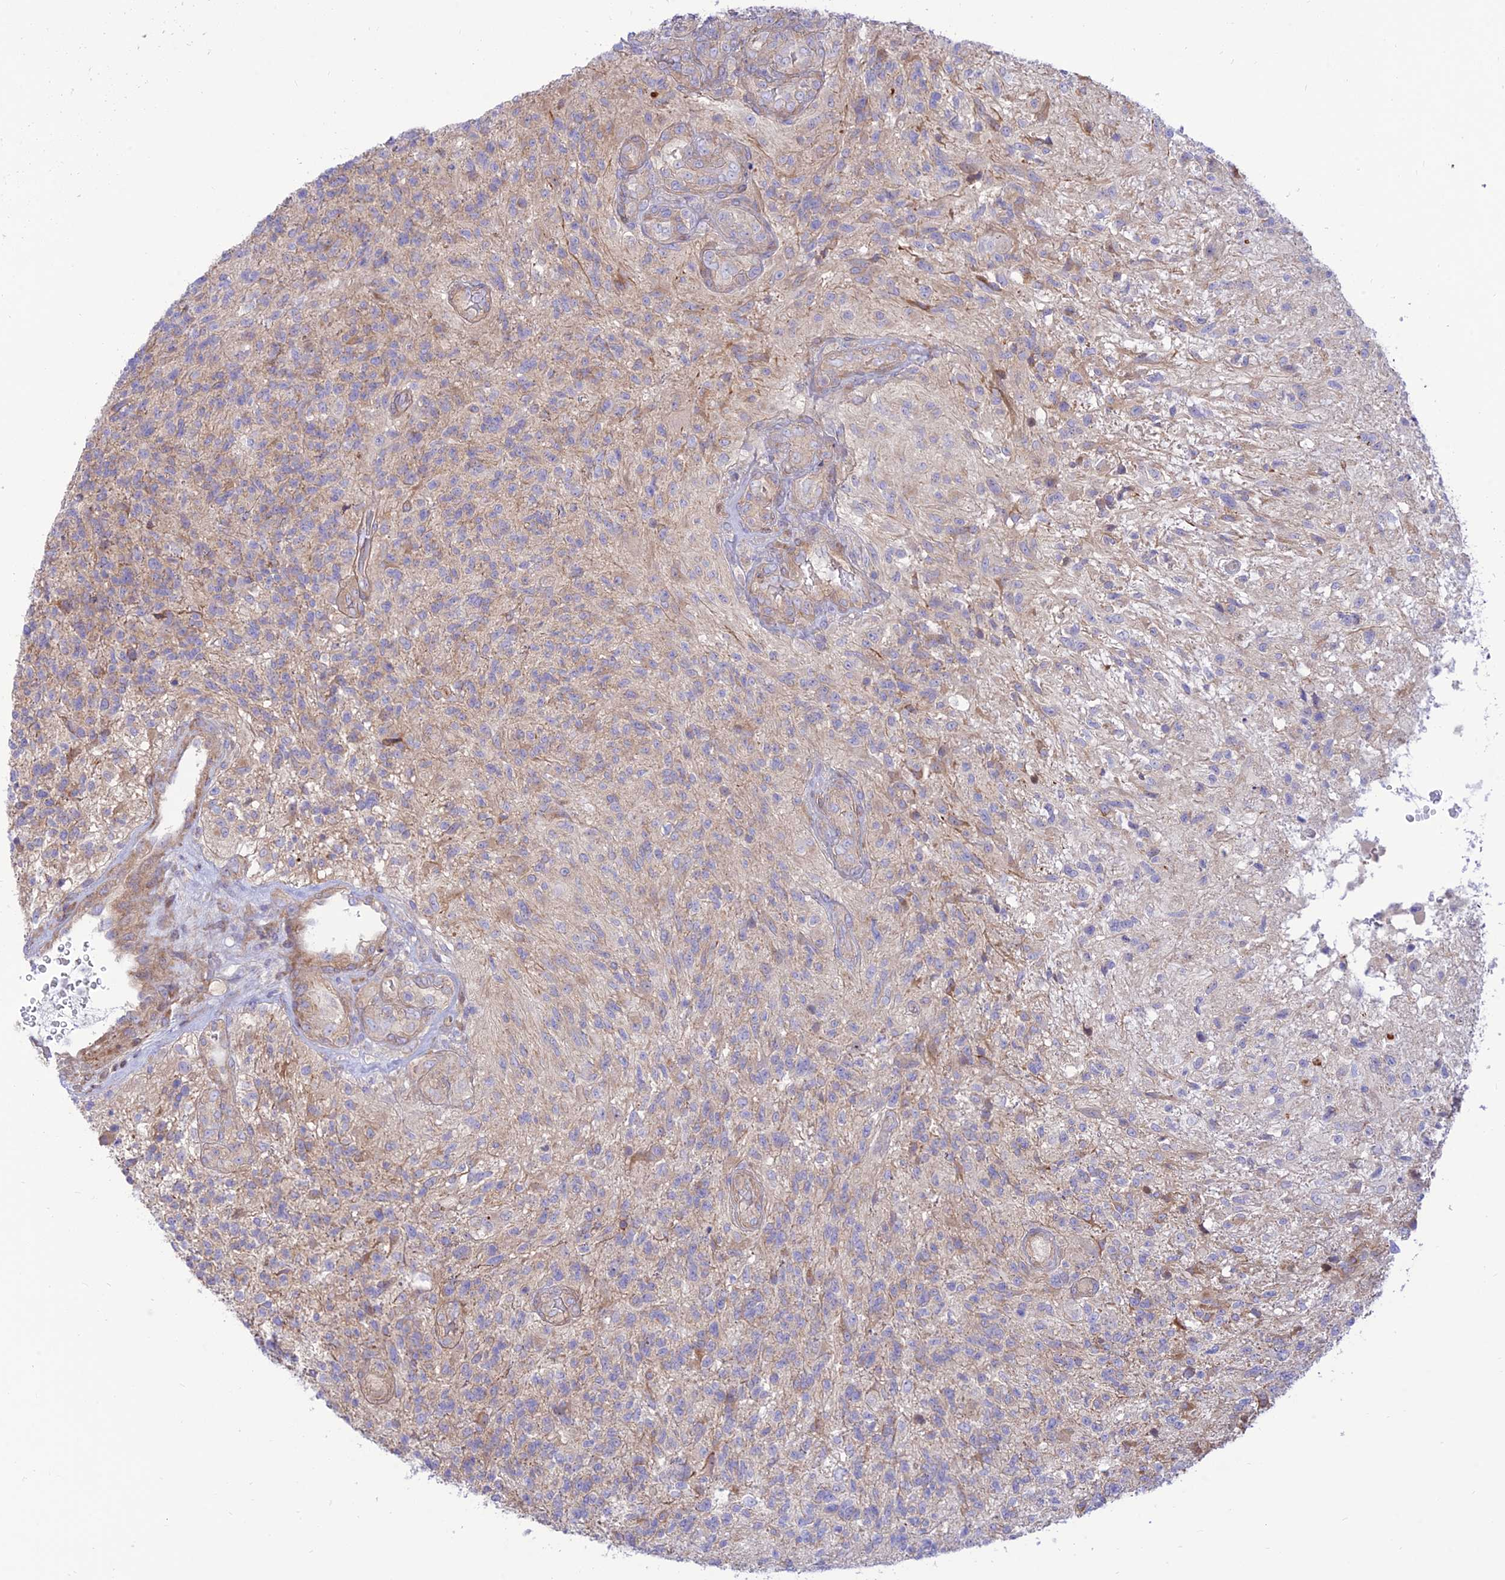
{"staining": {"intensity": "negative", "quantity": "none", "location": "none"}, "tissue": "glioma", "cell_type": "Tumor cells", "image_type": "cancer", "snomed": [{"axis": "morphology", "description": "Glioma, malignant, High grade"}, {"axis": "topography", "description": "Brain"}], "caption": "The immunohistochemistry (IHC) photomicrograph has no significant expression in tumor cells of glioma tissue.", "gene": "KCNAB1", "patient": {"sex": "male", "age": 56}}